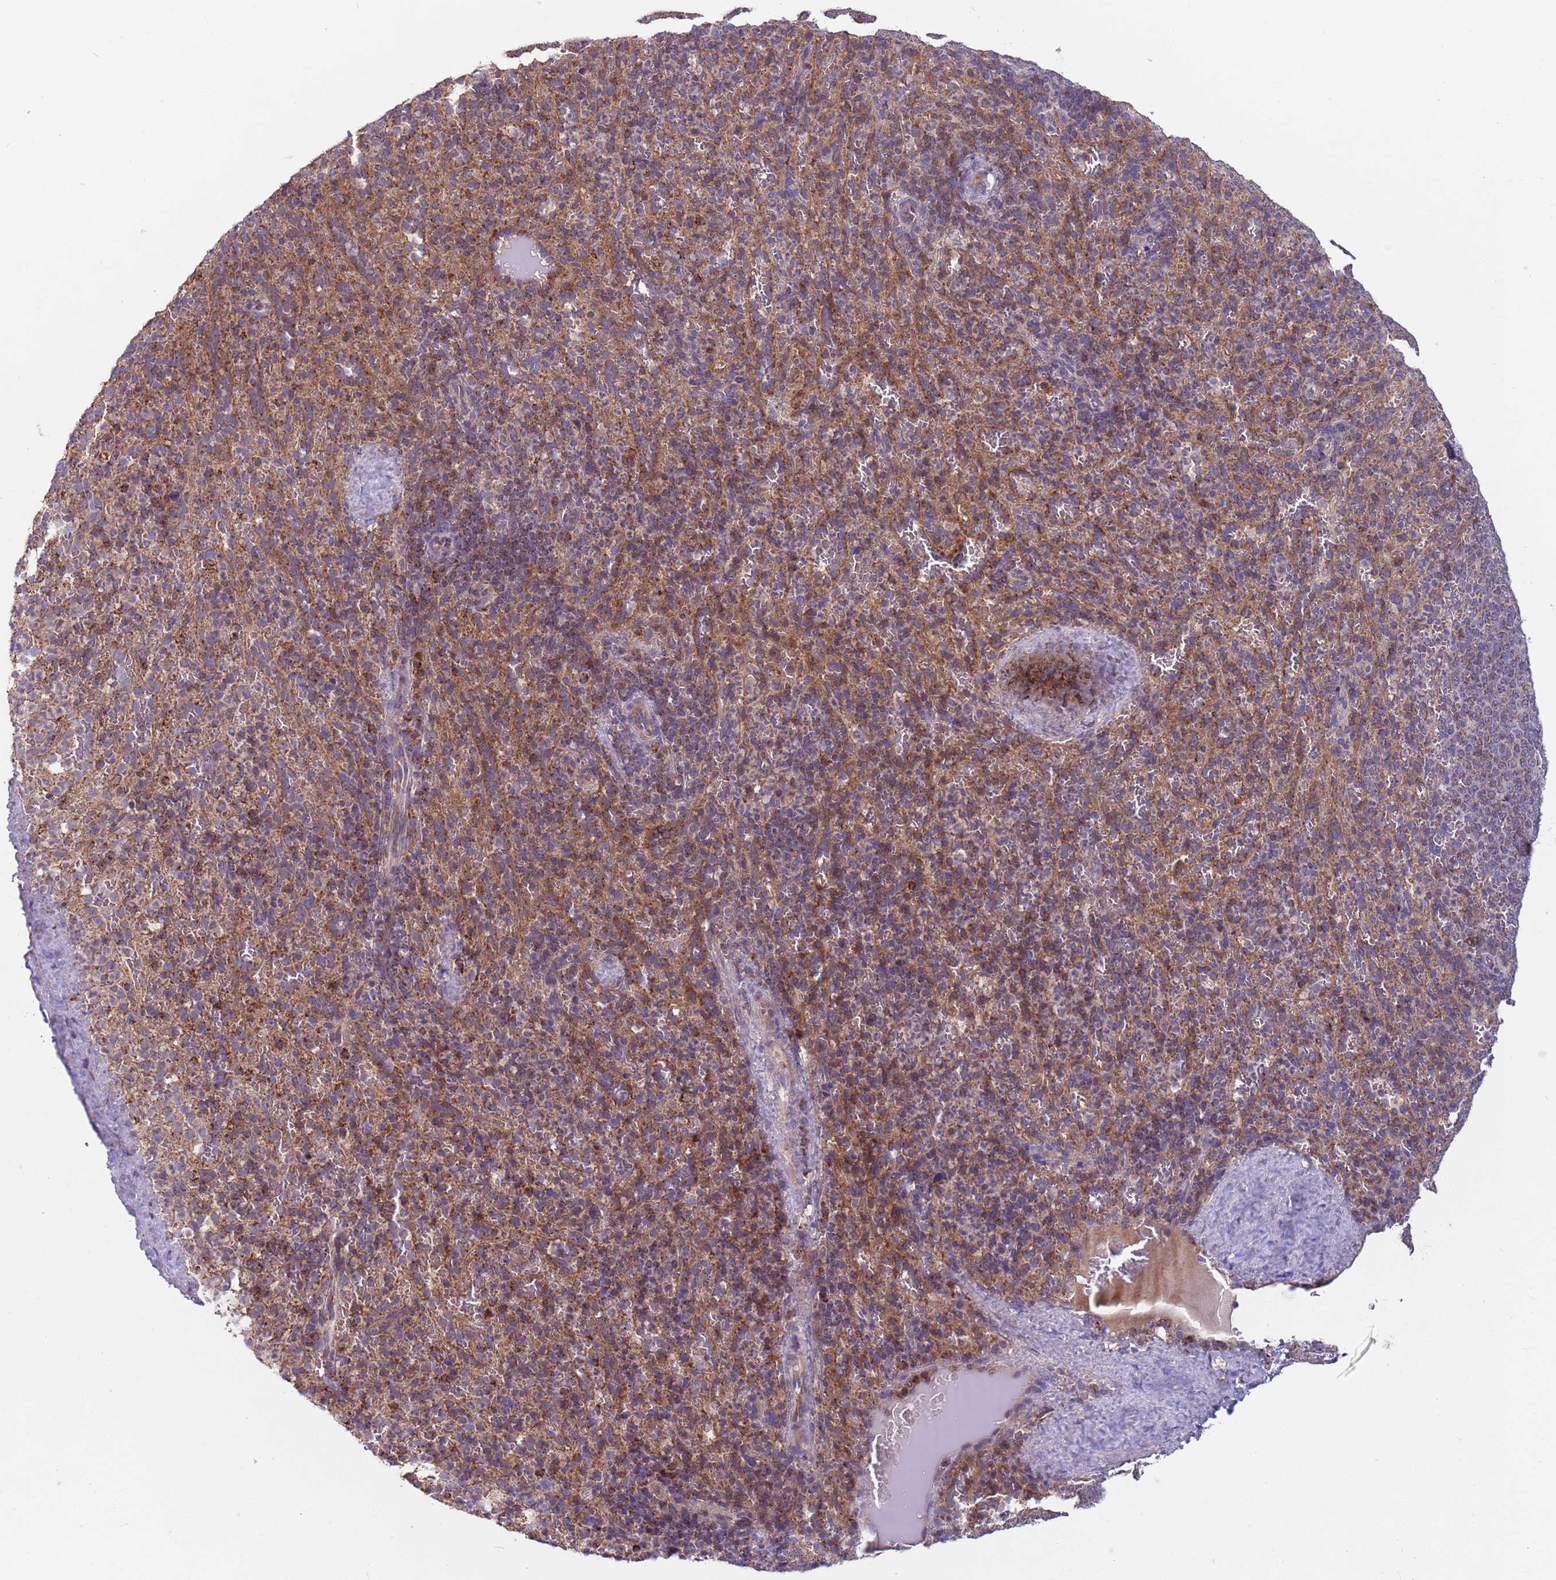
{"staining": {"intensity": "moderate", "quantity": ">75%", "location": "cytoplasmic/membranous"}, "tissue": "spleen", "cell_type": "Cells in red pulp", "image_type": "normal", "snomed": [{"axis": "morphology", "description": "Normal tissue, NOS"}, {"axis": "topography", "description": "Spleen"}], "caption": "Moderate cytoplasmic/membranous protein staining is identified in about >75% of cells in red pulp in spleen. The staining was performed using DAB, with brown indicating positive protein expression. Nuclei are stained blue with hematoxylin.", "gene": "ACAD8", "patient": {"sex": "female", "age": 21}}